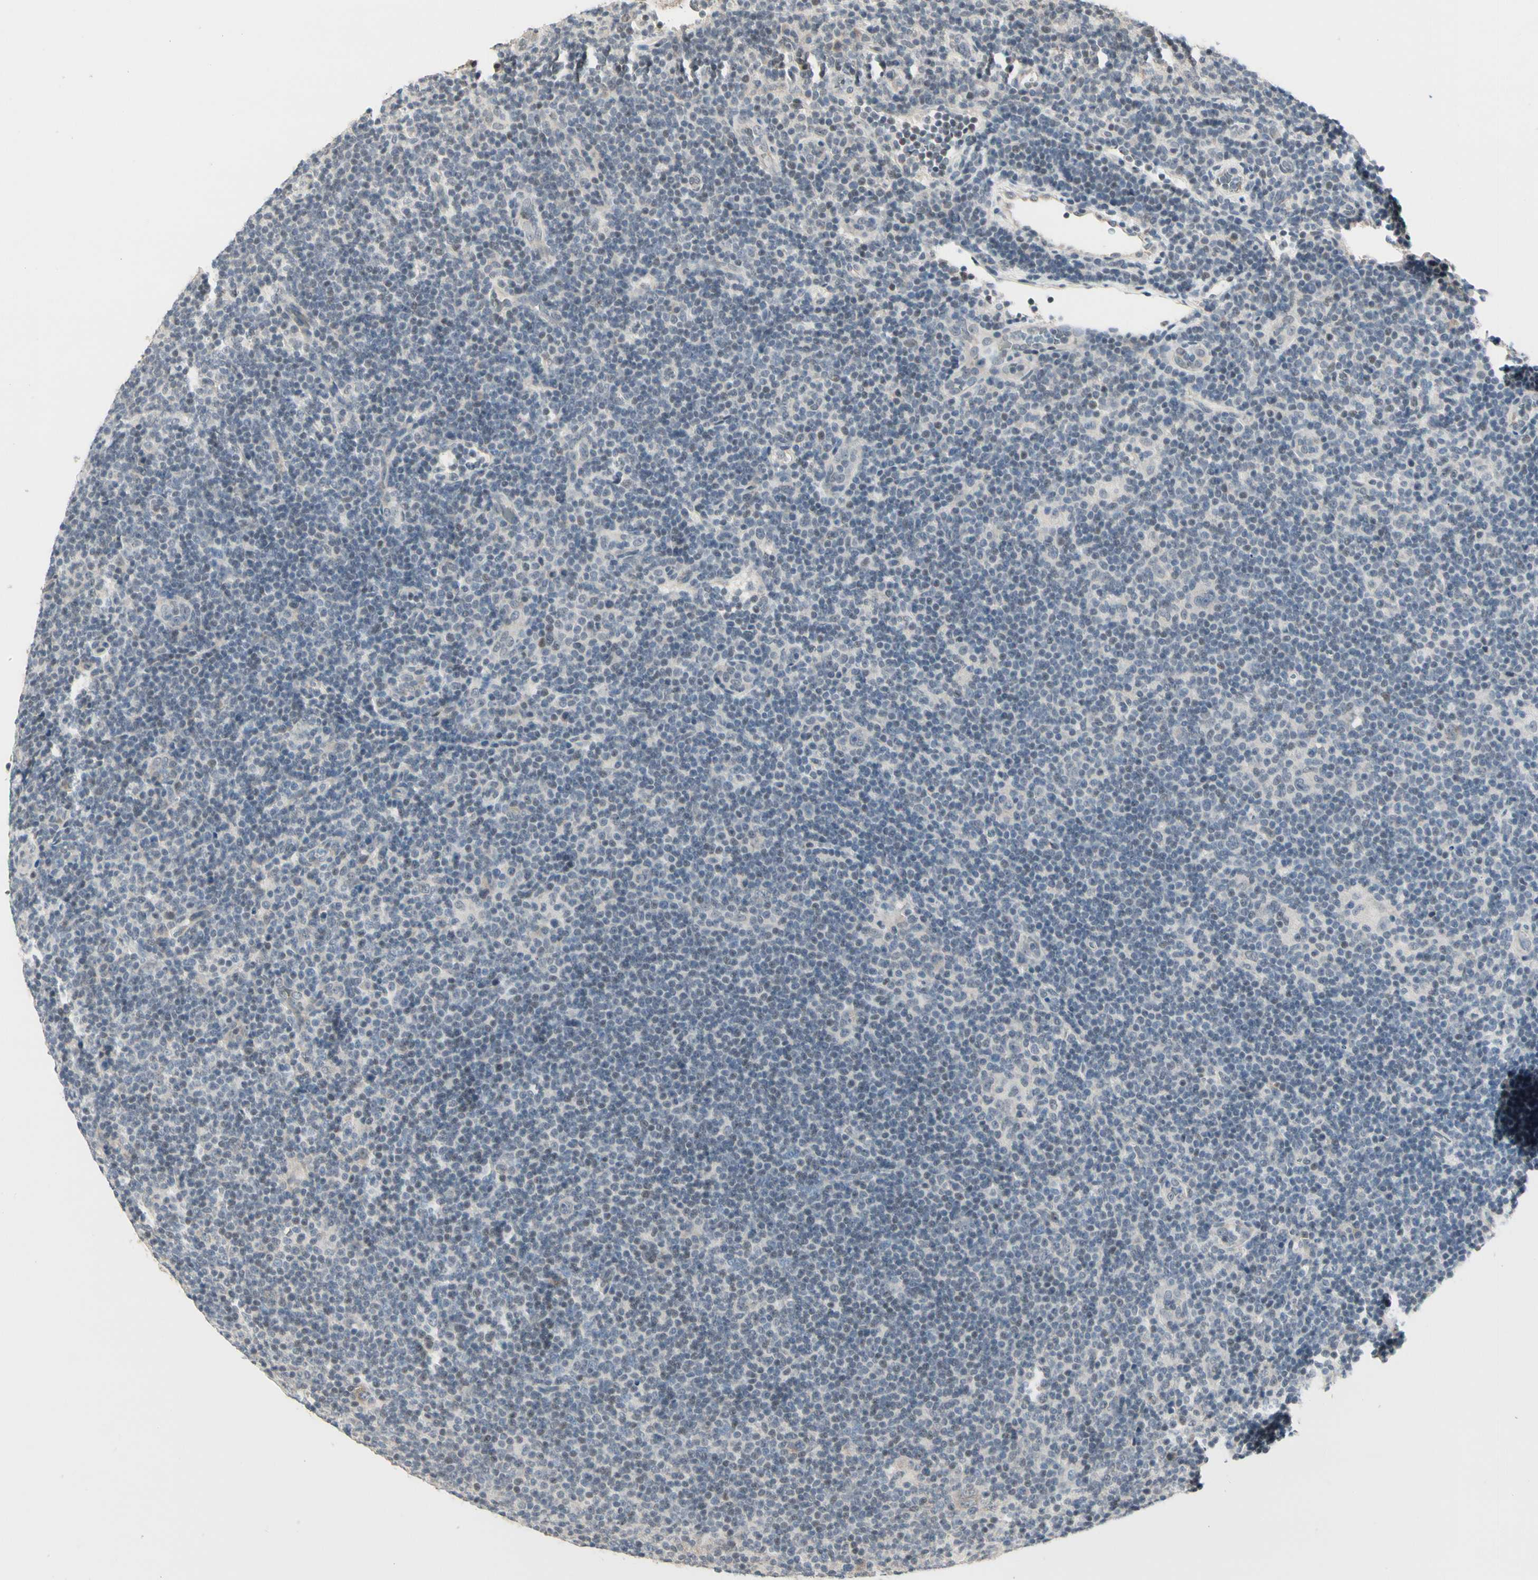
{"staining": {"intensity": "negative", "quantity": "none", "location": "none"}, "tissue": "lymphoma", "cell_type": "Tumor cells", "image_type": "cancer", "snomed": [{"axis": "morphology", "description": "Hodgkin's disease, NOS"}, {"axis": "topography", "description": "Lymph node"}], "caption": "Tumor cells show no significant protein staining in lymphoma.", "gene": "GREM1", "patient": {"sex": "female", "age": 57}}